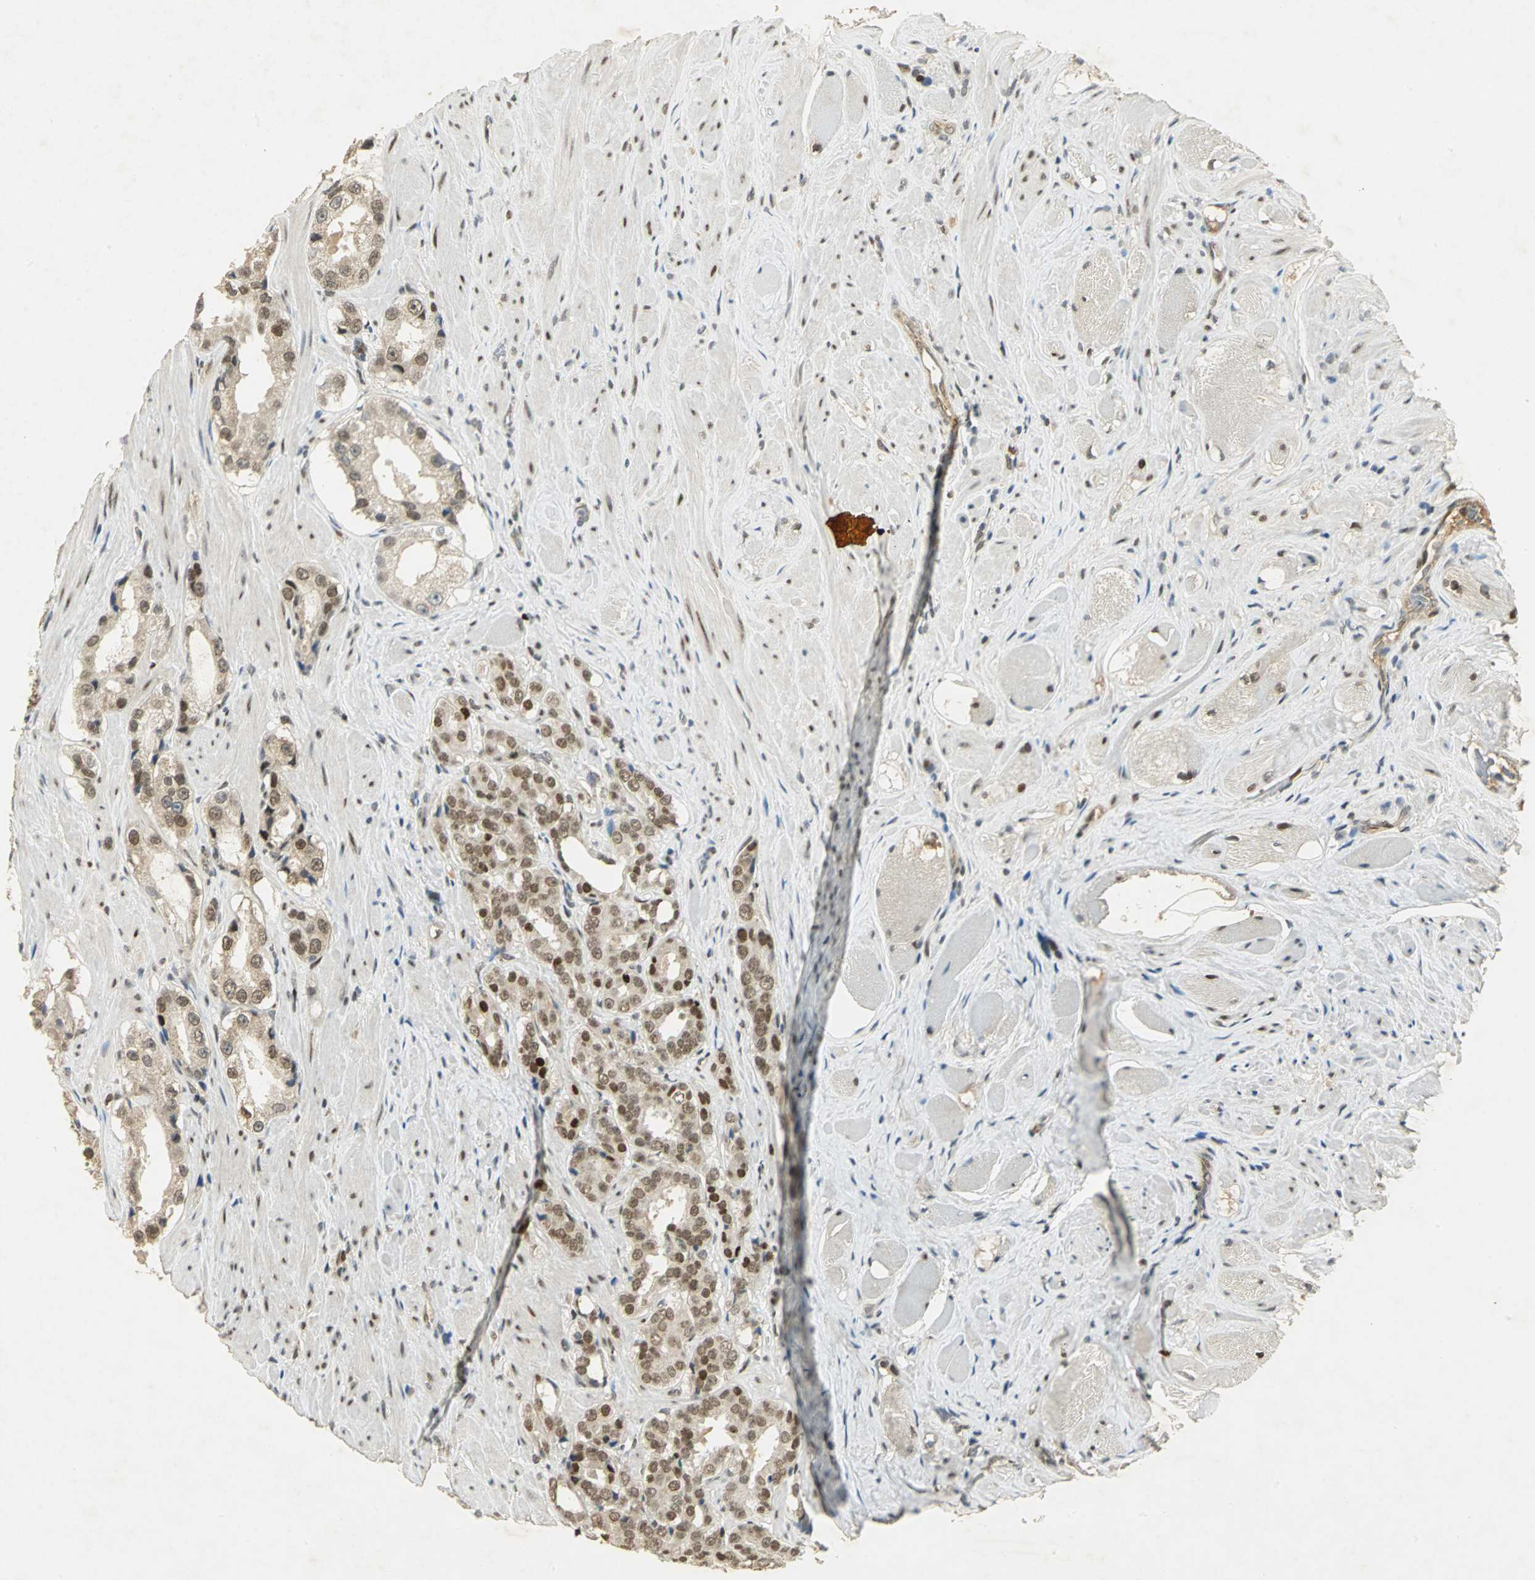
{"staining": {"intensity": "moderate", "quantity": ">75%", "location": "nuclear"}, "tissue": "prostate cancer", "cell_type": "Tumor cells", "image_type": "cancer", "snomed": [{"axis": "morphology", "description": "Adenocarcinoma, Medium grade"}, {"axis": "topography", "description": "Prostate"}], "caption": "IHC micrograph of prostate cancer stained for a protein (brown), which displays medium levels of moderate nuclear expression in approximately >75% of tumor cells.", "gene": "AK6", "patient": {"sex": "male", "age": 60}}